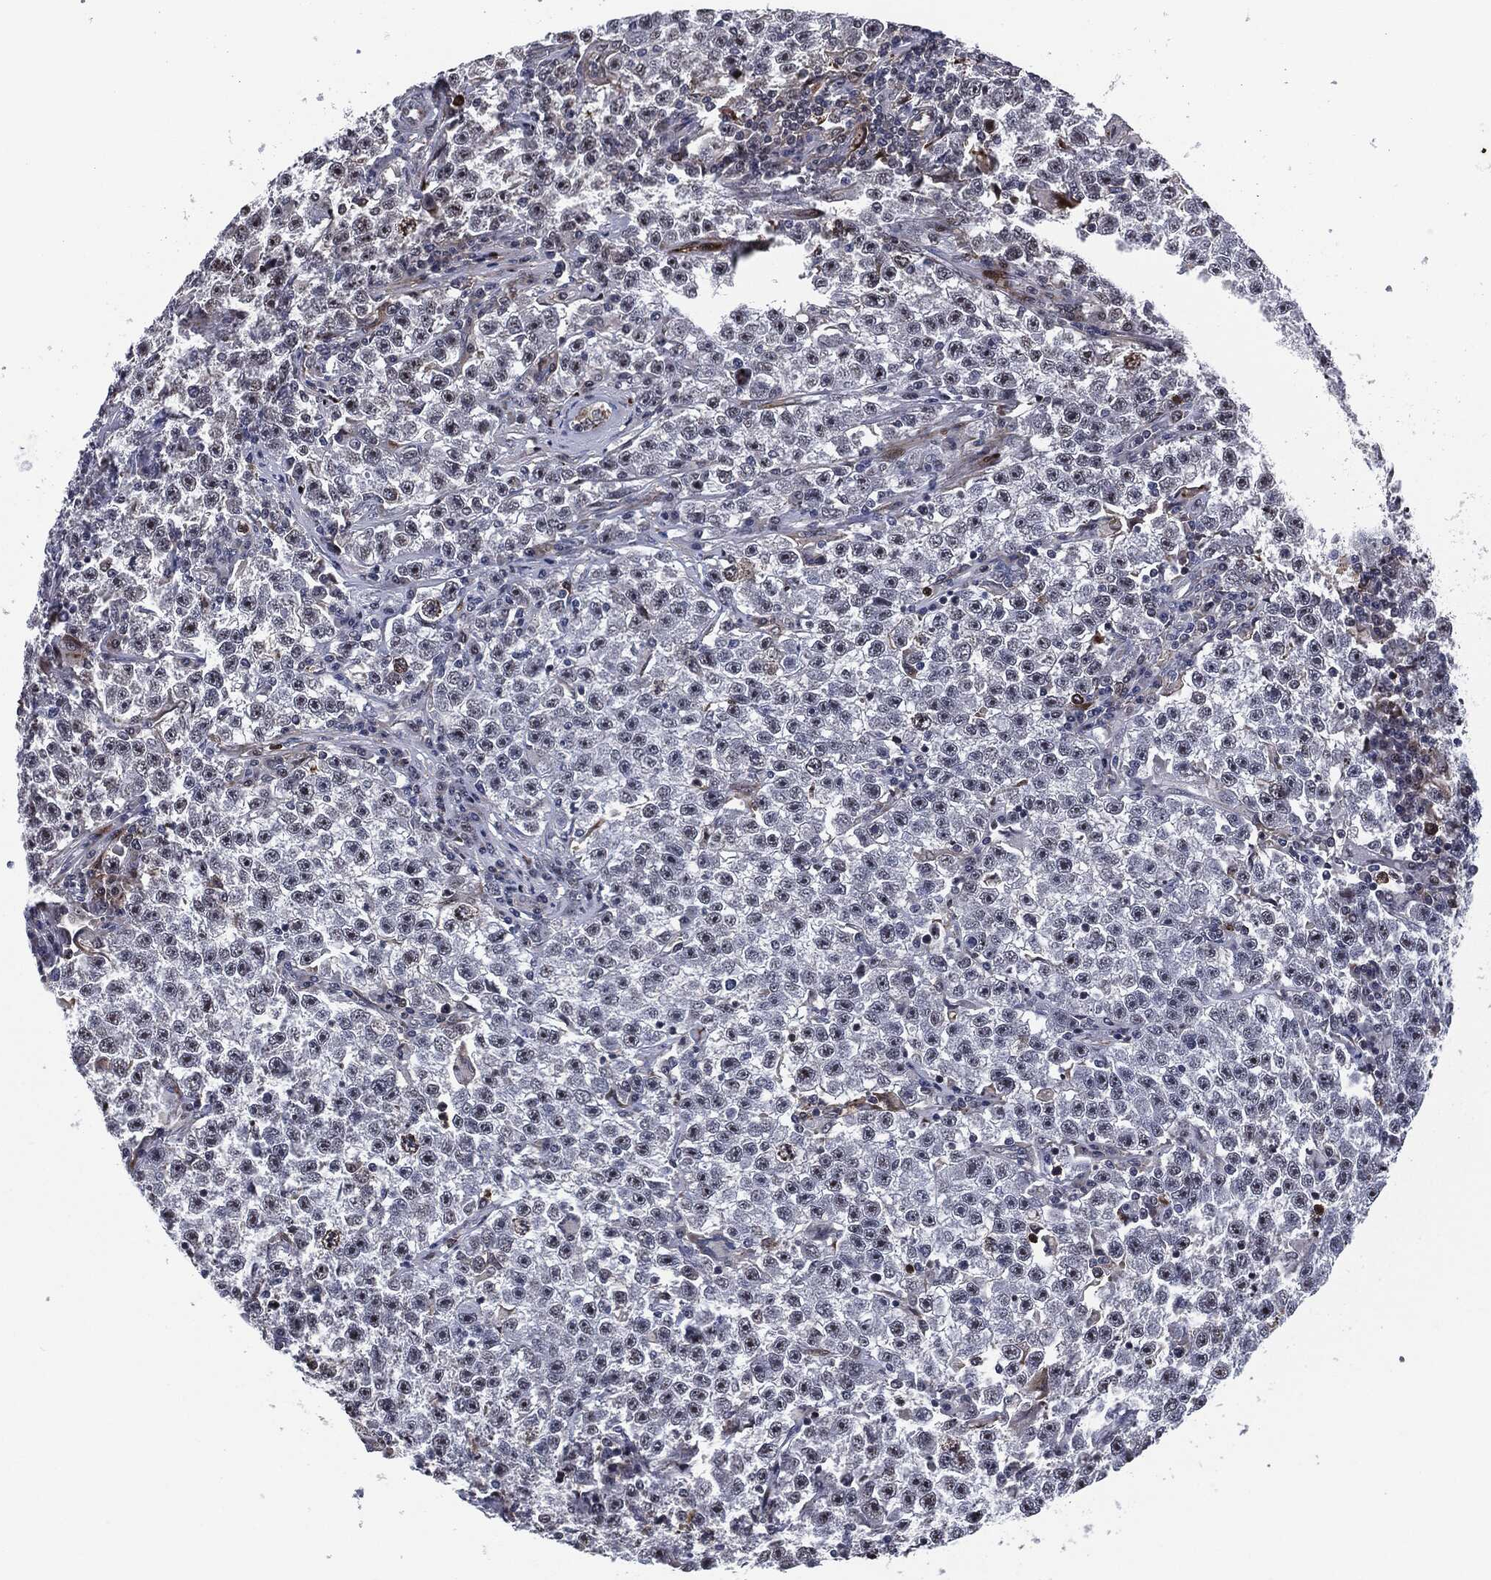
{"staining": {"intensity": "negative", "quantity": "none", "location": "none"}, "tissue": "testis cancer", "cell_type": "Tumor cells", "image_type": "cancer", "snomed": [{"axis": "morphology", "description": "Seminoma, NOS"}, {"axis": "topography", "description": "Testis"}], "caption": "Testis seminoma was stained to show a protein in brown. There is no significant positivity in tumor cells. (Immunohistochemistry, brightfield microscopy, high magnification).", "gene": "AKT2", "patient": {"sex": "male", "age": 22}}